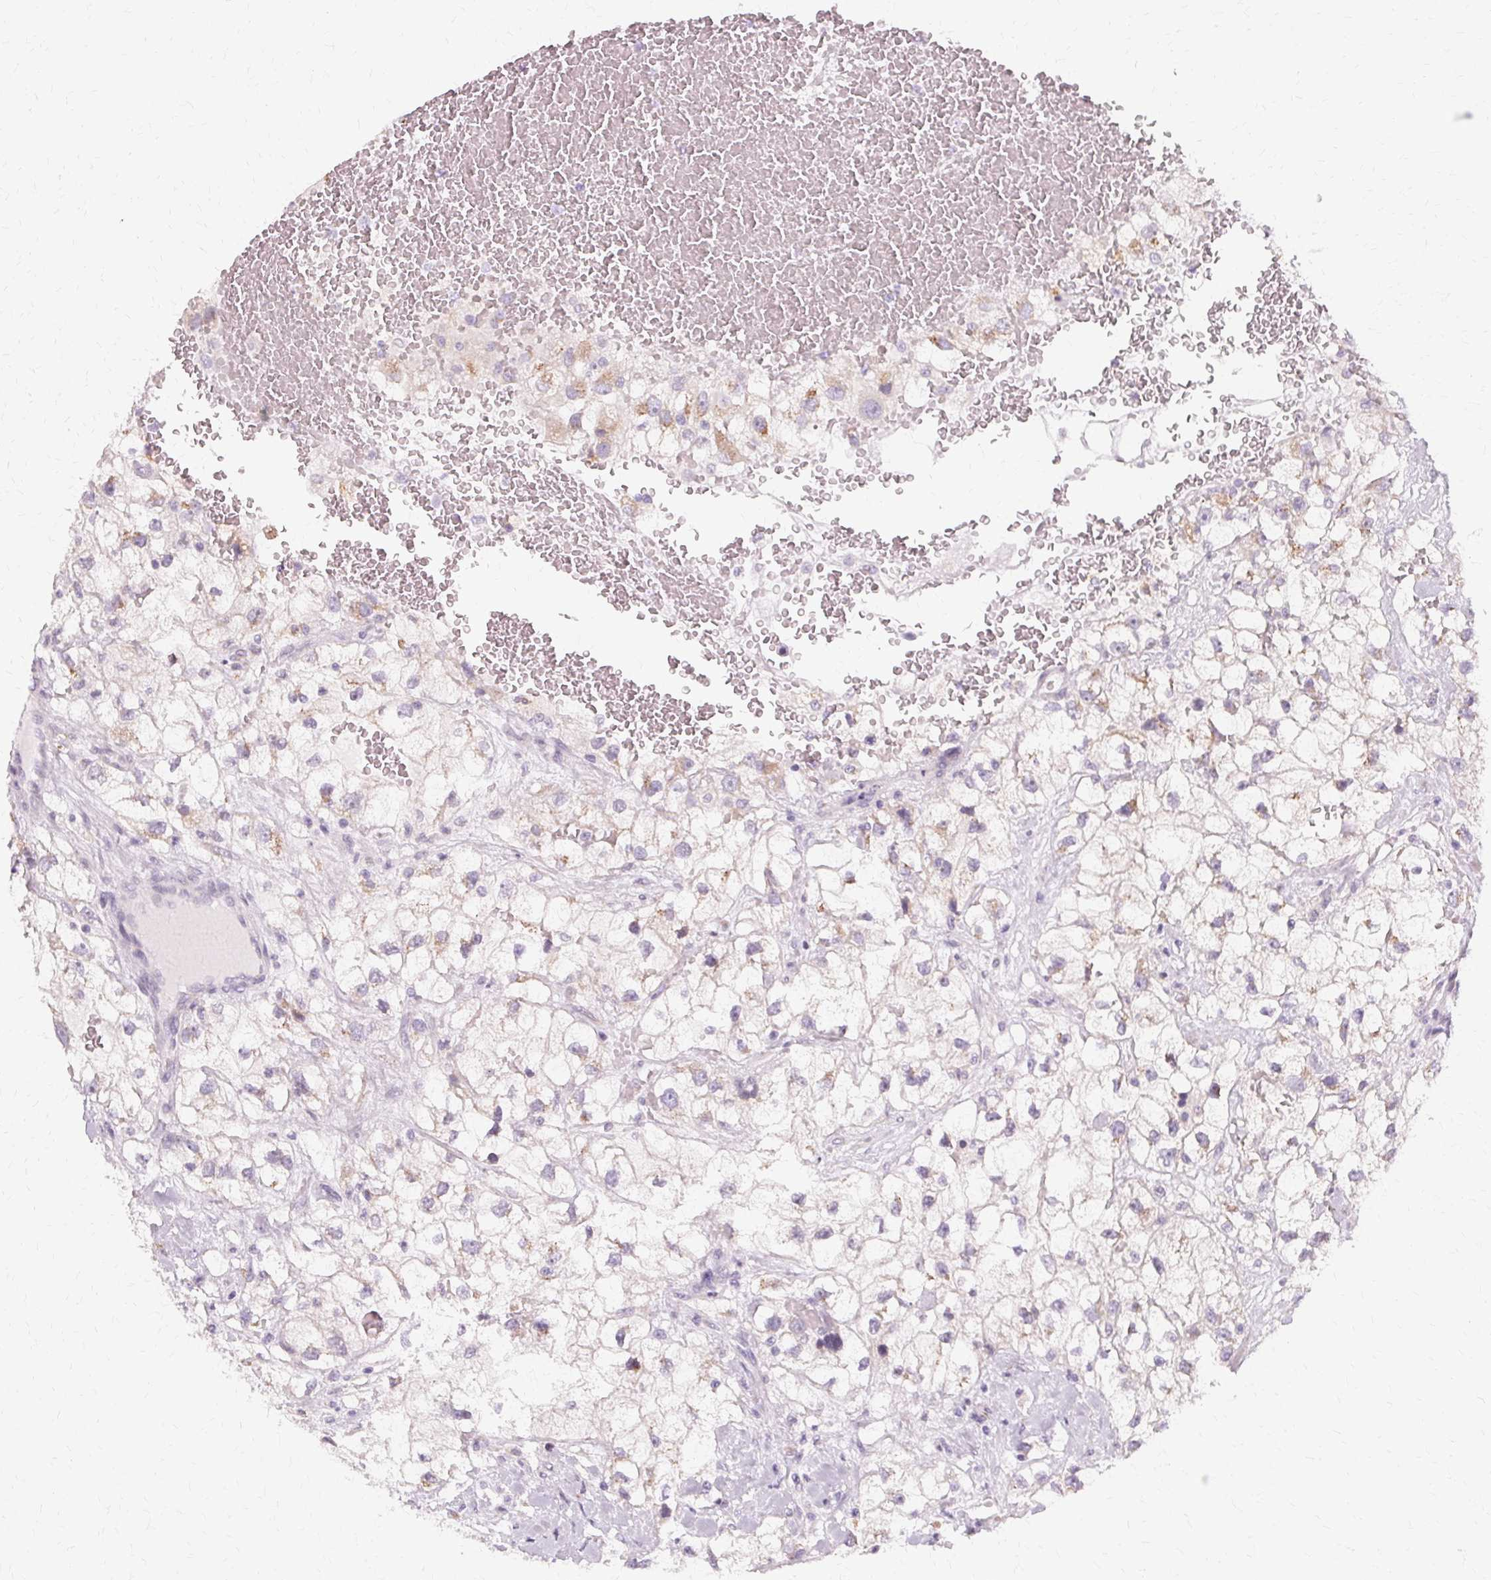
{"staining": {"intensity": "negative", "quantity": "none", "location": "none"}, "tissue": "renal cancer", "cell_type": "Tumor cells", "image_type": "cancer", "snomed": [{"axis": "morphology", "description": "Adenocarcinoma, NOS"}, {"axis": "topography", "description": "Kidney"}], "caption": "Tumor cells show no significant staining in renal cancer (adenocarcinoma).", "gene": "FCRL3", "patient": {"sex": "male", "age": 59}}